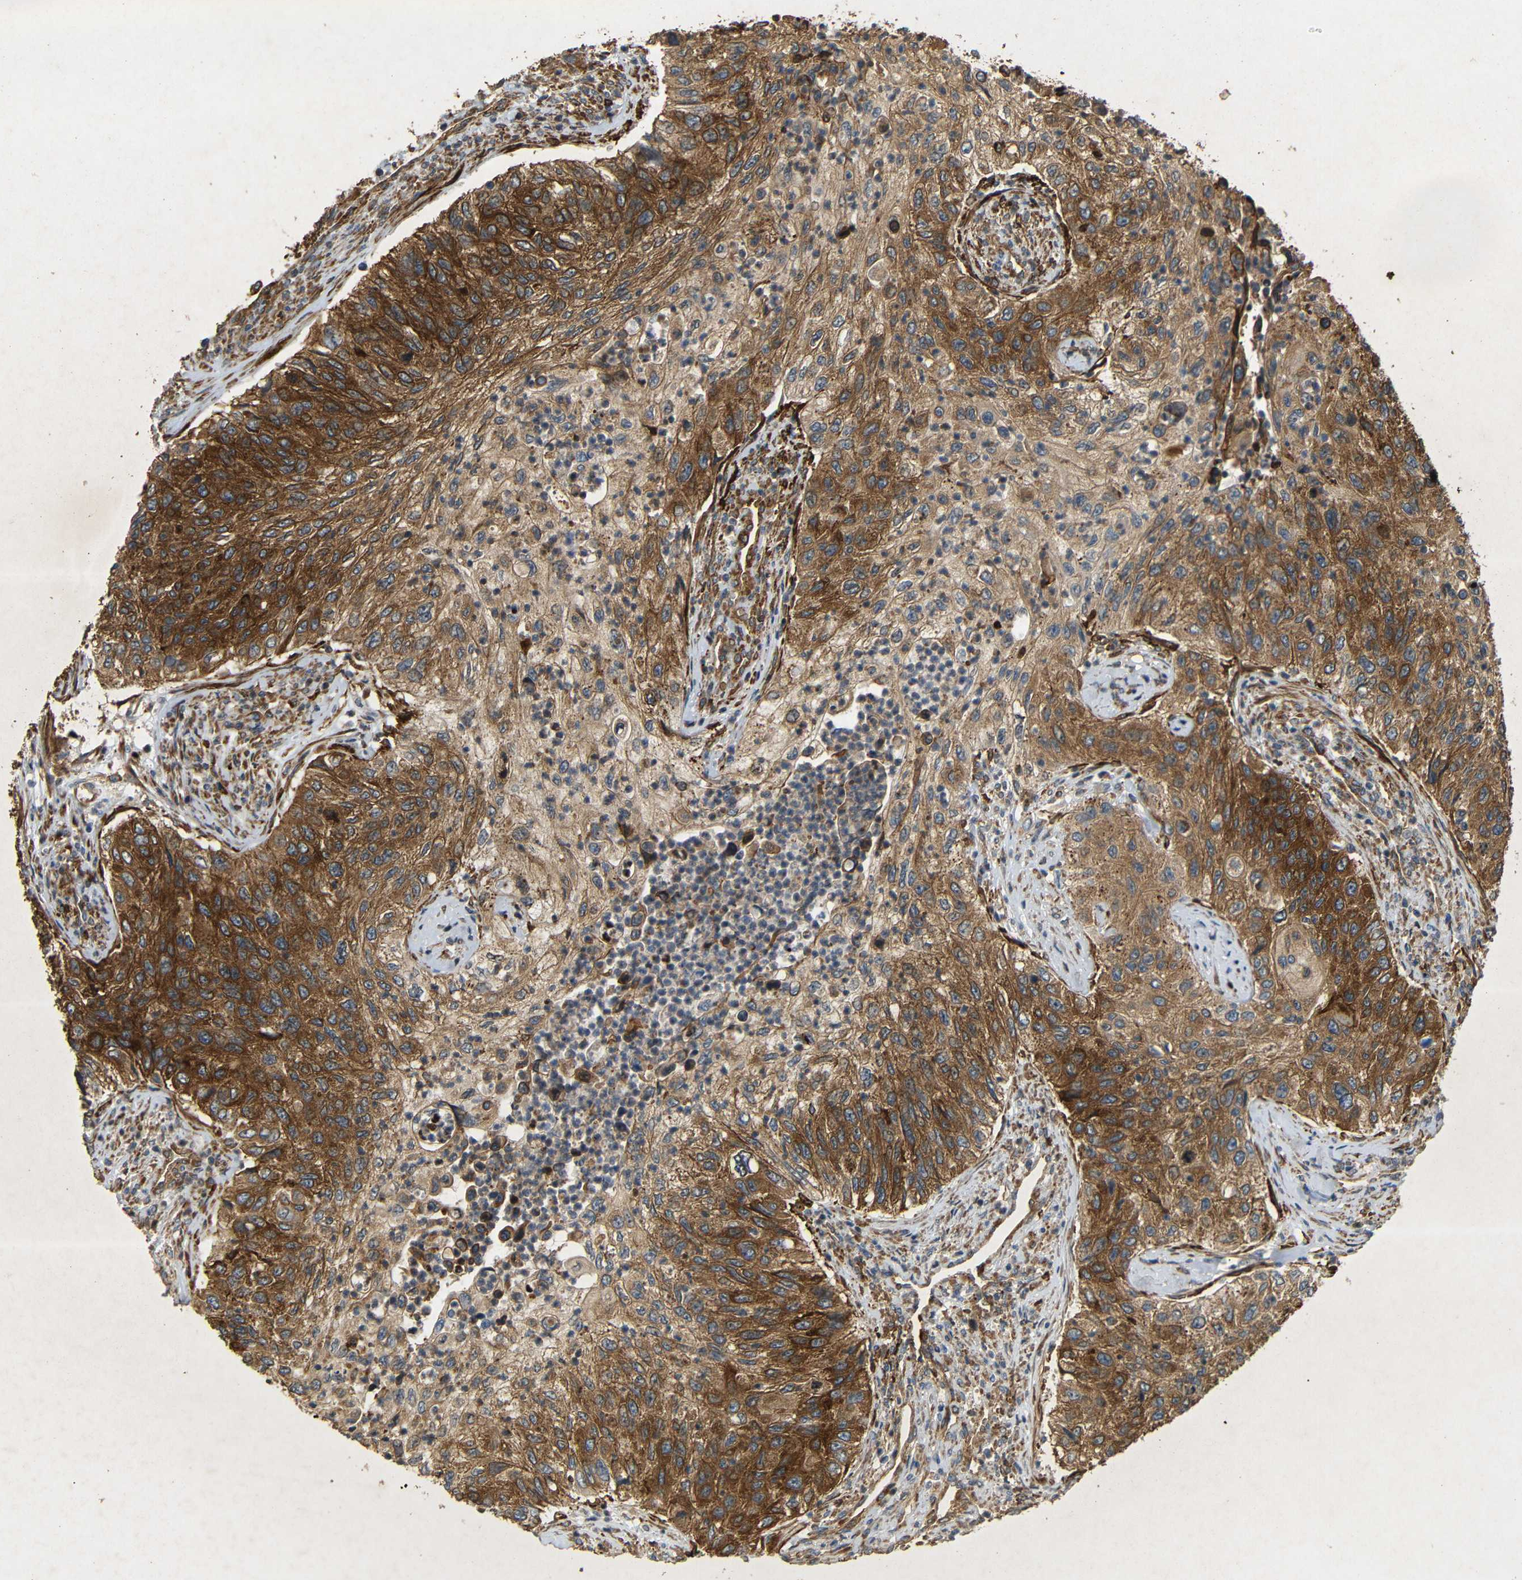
{"staining": {"intensity": "strong", "quantity": ">75%", "location": "cytoplasmic/membranous"}, "tissue": "urothelial cancer", "cell_type": "Tumor cells", "image_type": "cancer", "snomed": [{"axis": "morphology", "description": "Urothelial carcinoma, High grade"}, {"axis": "topography", "description": "Urinary bladder"}], "caption": "A brown stain labels strong cytoplasmic/membranous positivity of a protein in human high-grade urothelial carcinoma tumor cells.", "gene": "BTF3", "patient": {"sex": "female", "age": 60}}